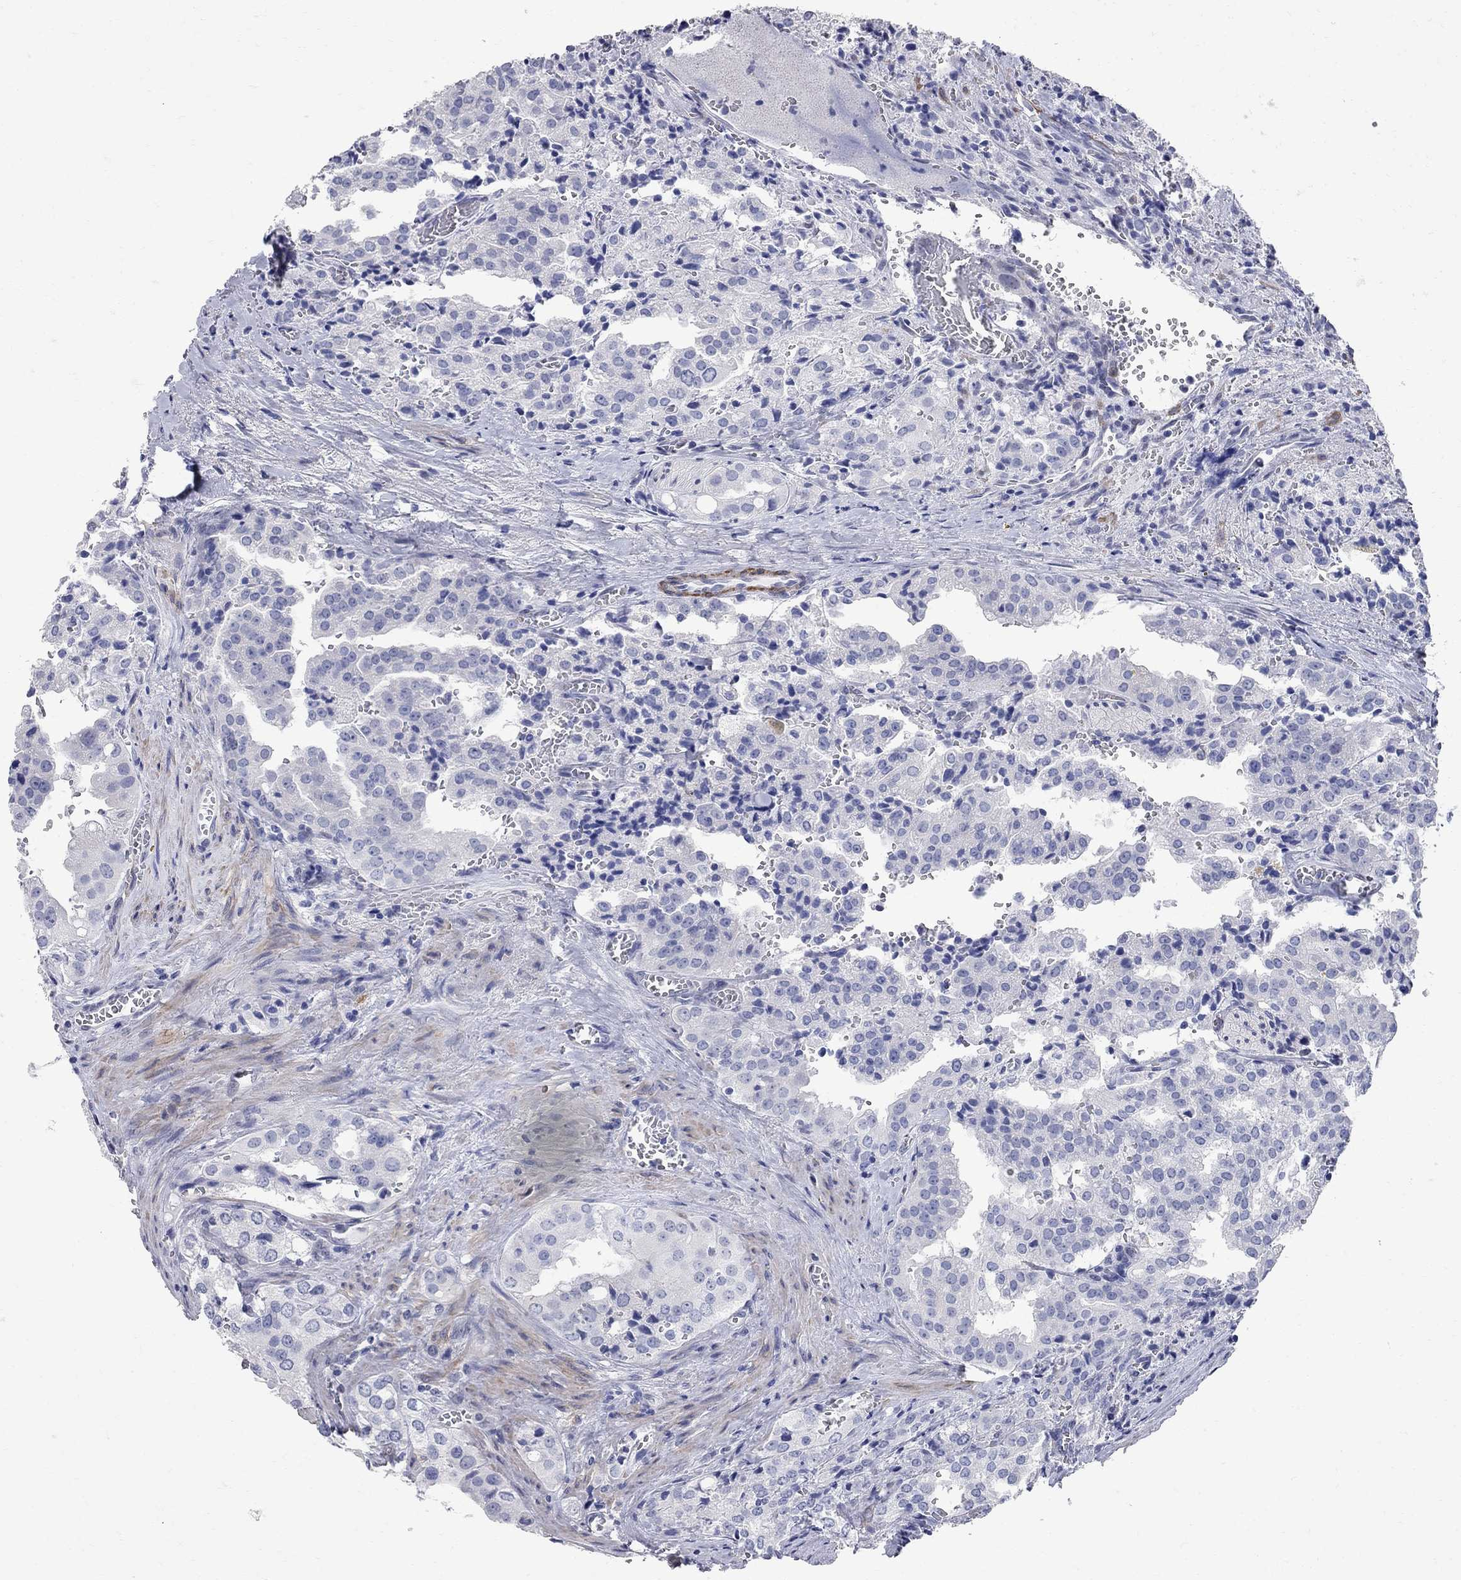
{"staining": {"intensity": "negative", "quantity": "none", "location": "none"}, "tissue": "prostate cancer", "cell_type": "Tumor cells", "image_type": "cancer", "snomed": [{"axis": "morphology", "description": "Adenocarcinoma, High grade"}, {"axis": "topography", "description": "Prostate"}], "caption": "Immunohistochemical staining of adenocarcinoma (high-grade) (prostate) reveals no significant expression in tumor cells.", "gene": "BPIFB1", "patient": {"sex": "male", "age": 68}}